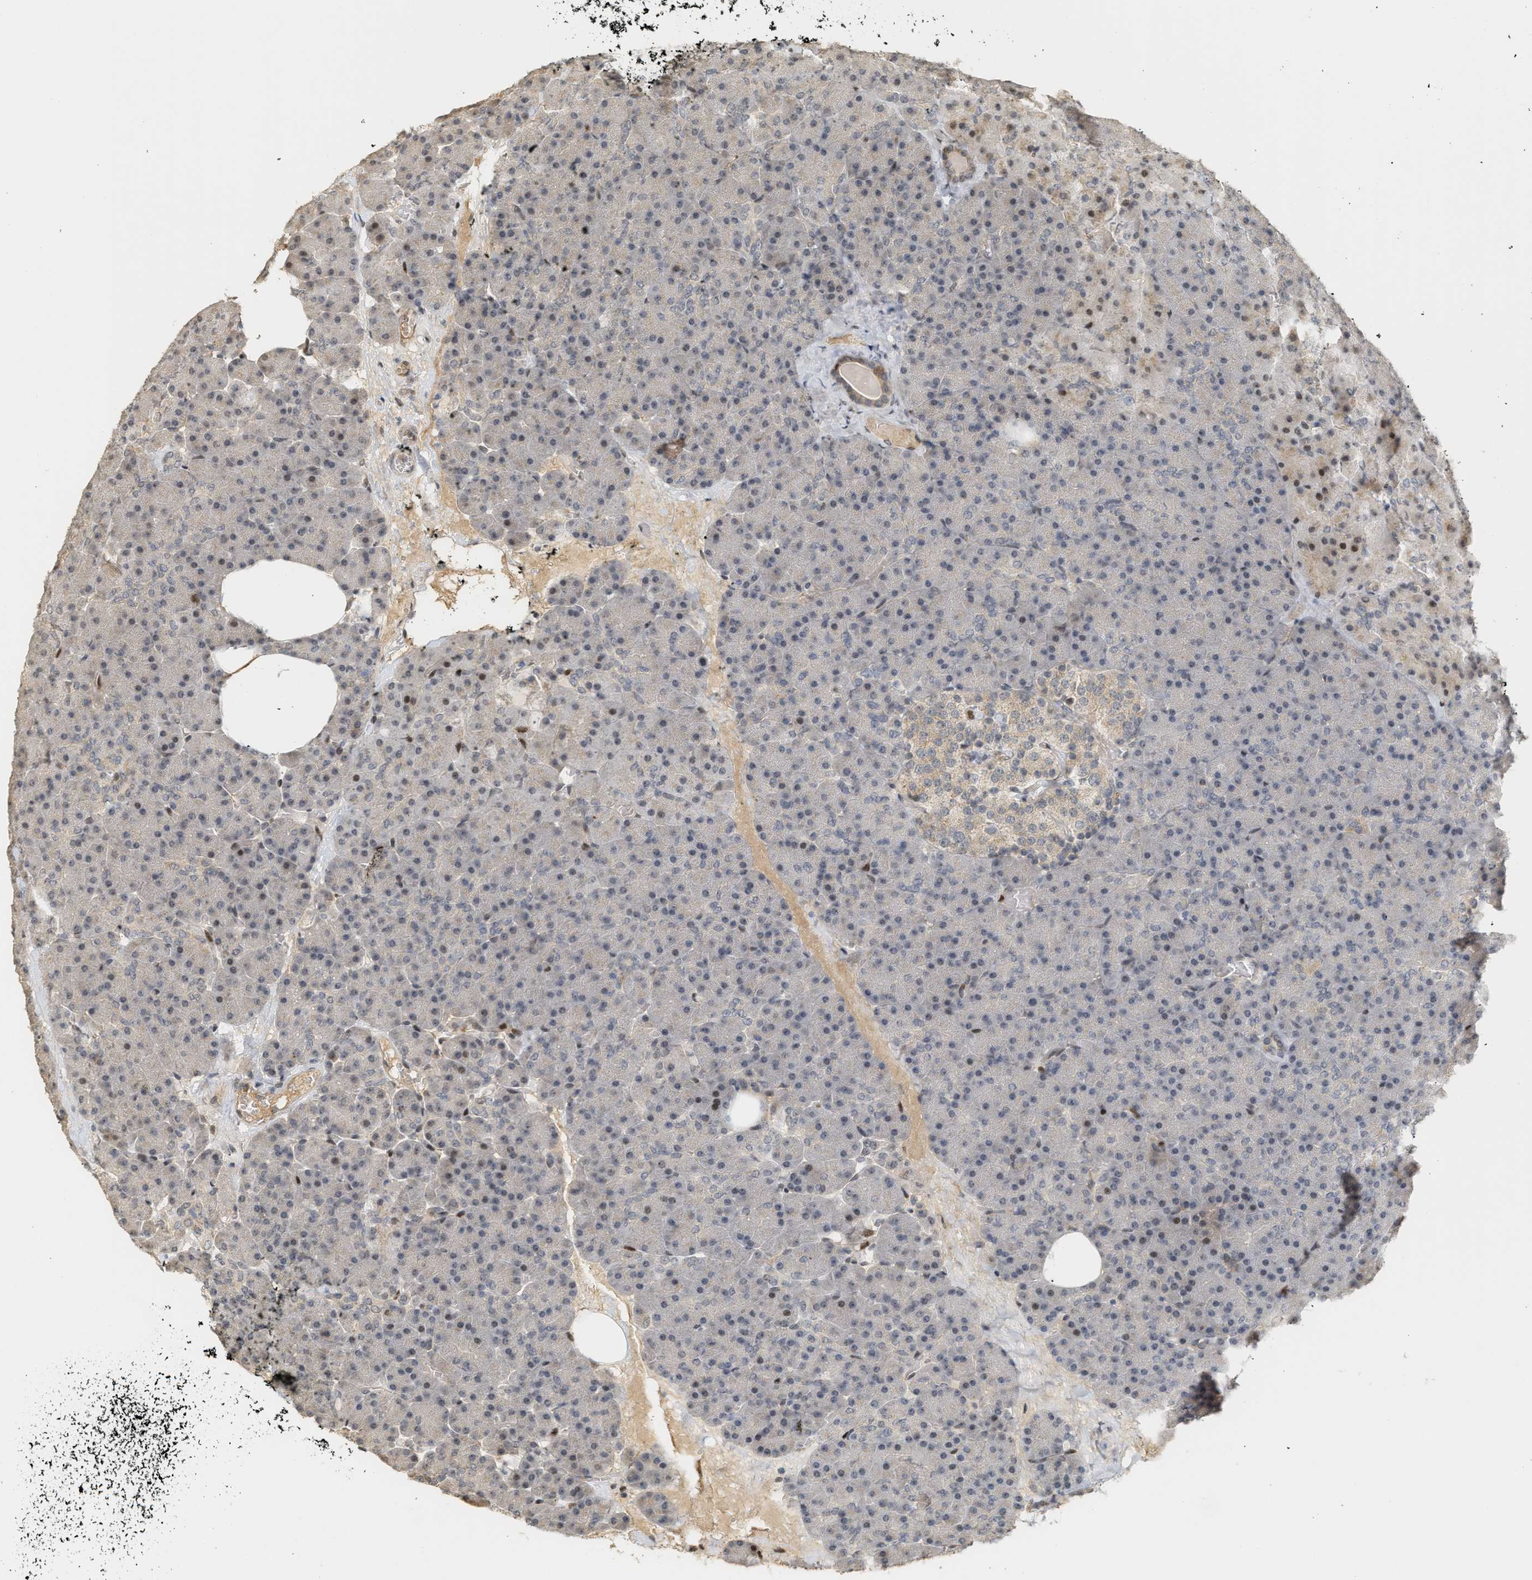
{"staining": {"intensity": "moderate", "quantity": "25%-75%", "location": "cytoplasmic/membranous,nuclear"}, "tissue": "pancreas", "cell_type": "Exocrine glandular cells", "image_type": "normal", "snomed": [{"axis": "morphology", "description": "Normal tissue, NOS"}, {"axis": "morphology", "description": "Carcinoid, malignant, NOS"}, {"axis": "topography", "description": "Pancreas"}], "caption": "Pancreas stained for a protein displays moderate cytoplasmic/membranous,nuclear positivity in exocrine glandular cells. (DAB IHC, brown staining for protein, blue staining for nuclei).", "gene": "ZFAND5", "patient": {"sex": "female", "age": 35}}